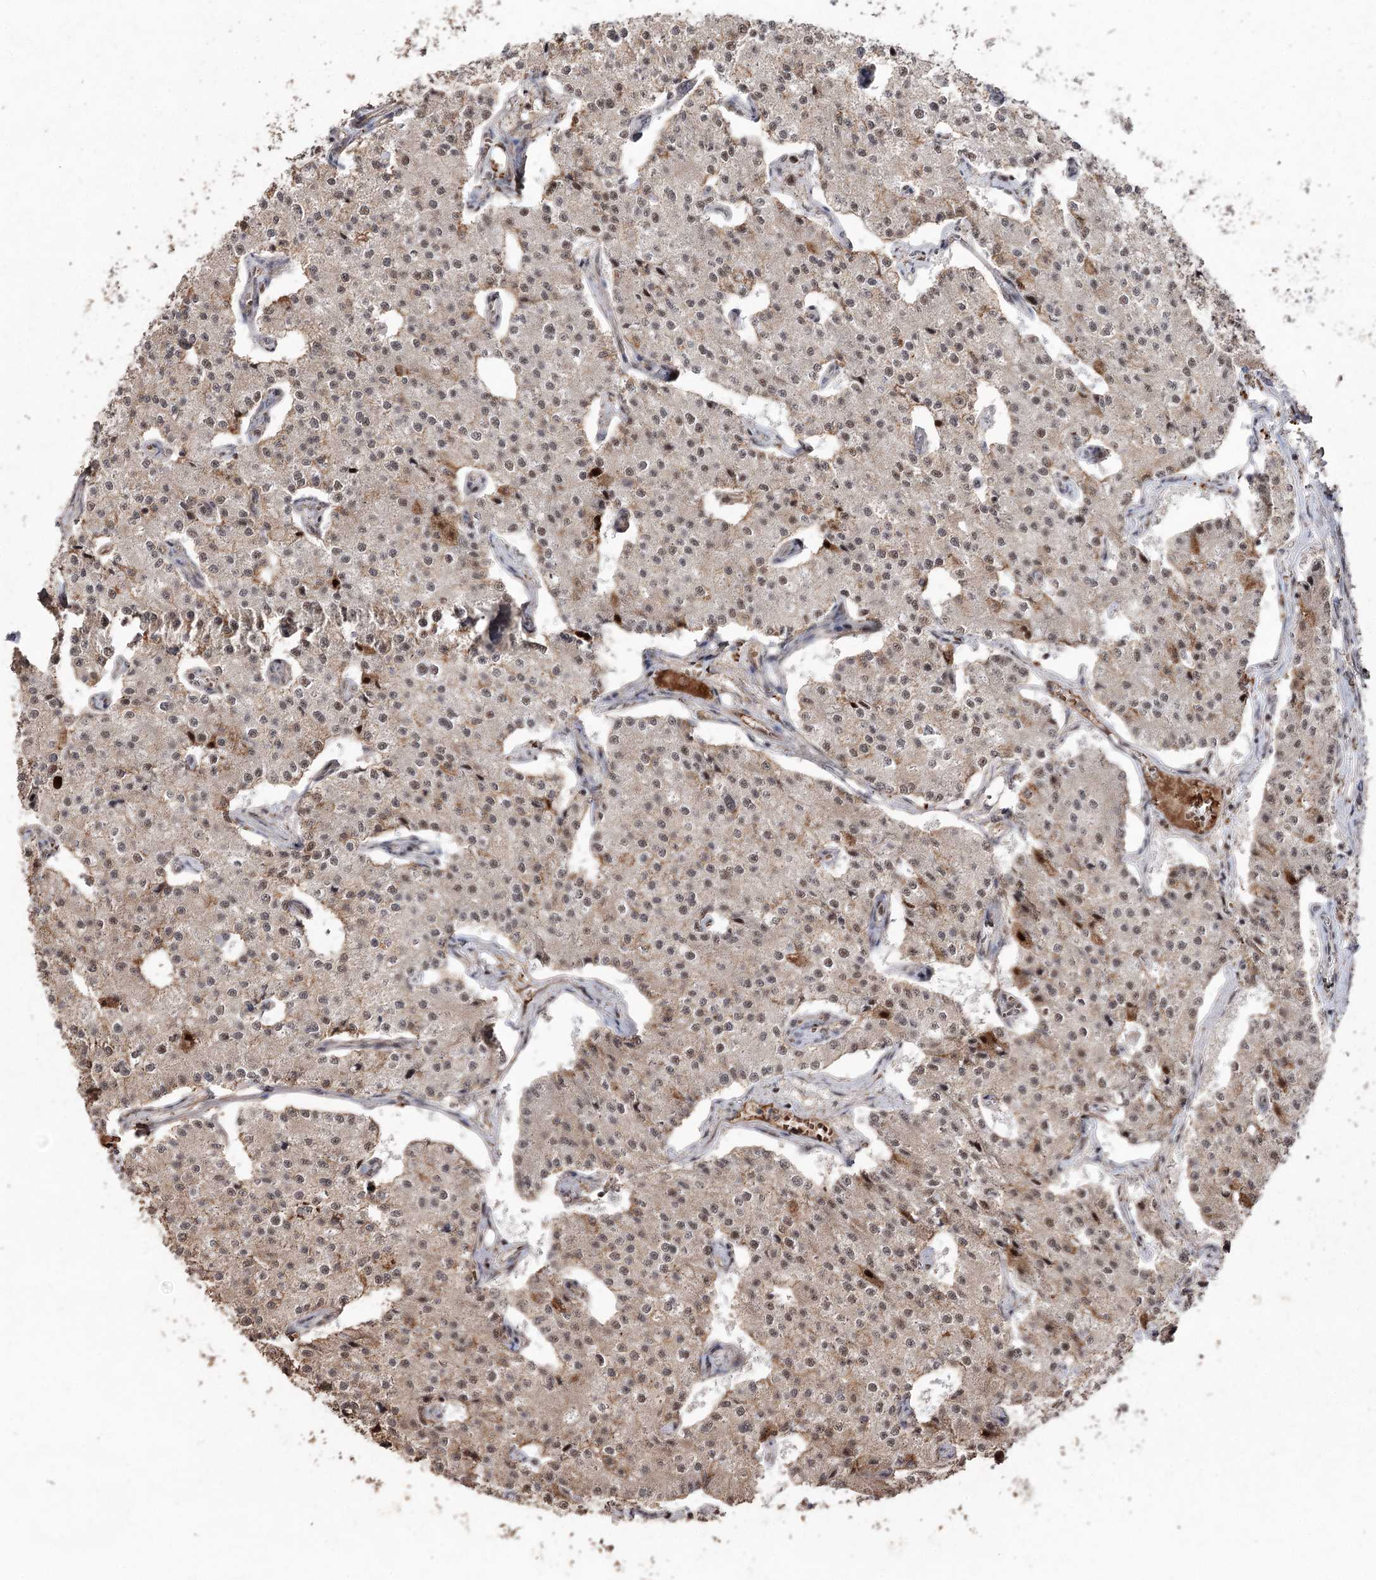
{"staining": {"intensity": "weak", "quantity": ">75%", "location": "cytoplasmic/membranous,nuclear"}, "tissue": "carcinoid", "cell_type": "Tumor cells", "image_type": "cancer", "snomed": [{"axis": "morphology", "description": "Carcinoid, malignant, NOS"}, {"axis": "topography", "description": "Colon"}], "caption": "Immunohistochemistry (IHC) of carcinoid reveals low levels of weak cytoplasmic/membranous and nuclear expression in about >75% of tumor cells.", "gene": "U2SURP", "patient": {"sex": "female", "age": 52}}